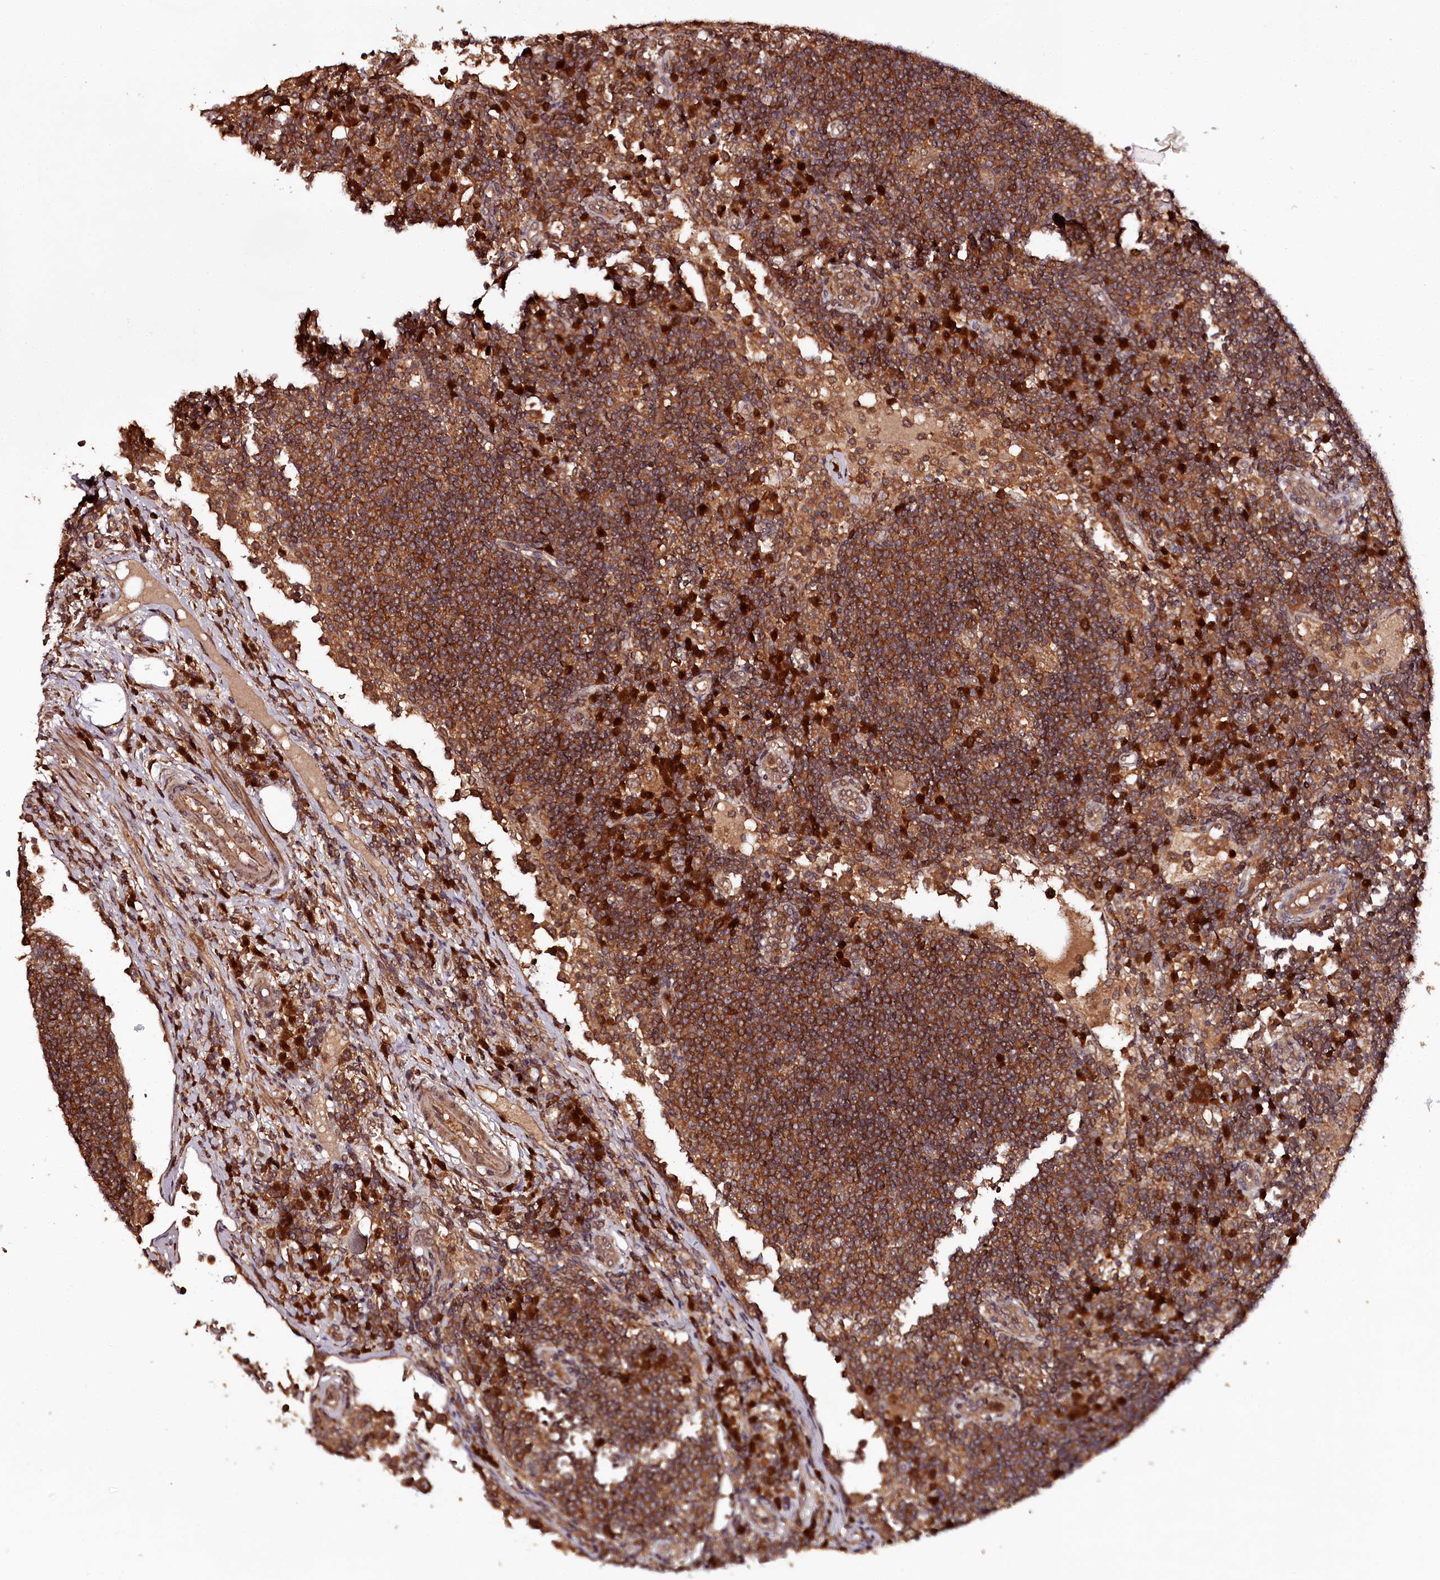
{"staining": {"intensity": "moderate", "quantity": ">75%", "location": "cytoplasmic/membranous"}, "tissue": "lymph node", "cell_type": "Germinal center cells", "image_type": "normal", "snomed": [{"axis": "morphology", "description": "Normal tissue, NOS"}, {"axis": "topography", "description": "Lymph node"}], "caption": "Brown immunohistochemical staining in benign lymph node reveals moderate cytoplasmic/membranous expression in approximately >75% of germinal center cells.", "gene": "TTC12", "patient": {"sex": "female", "age": 53}}